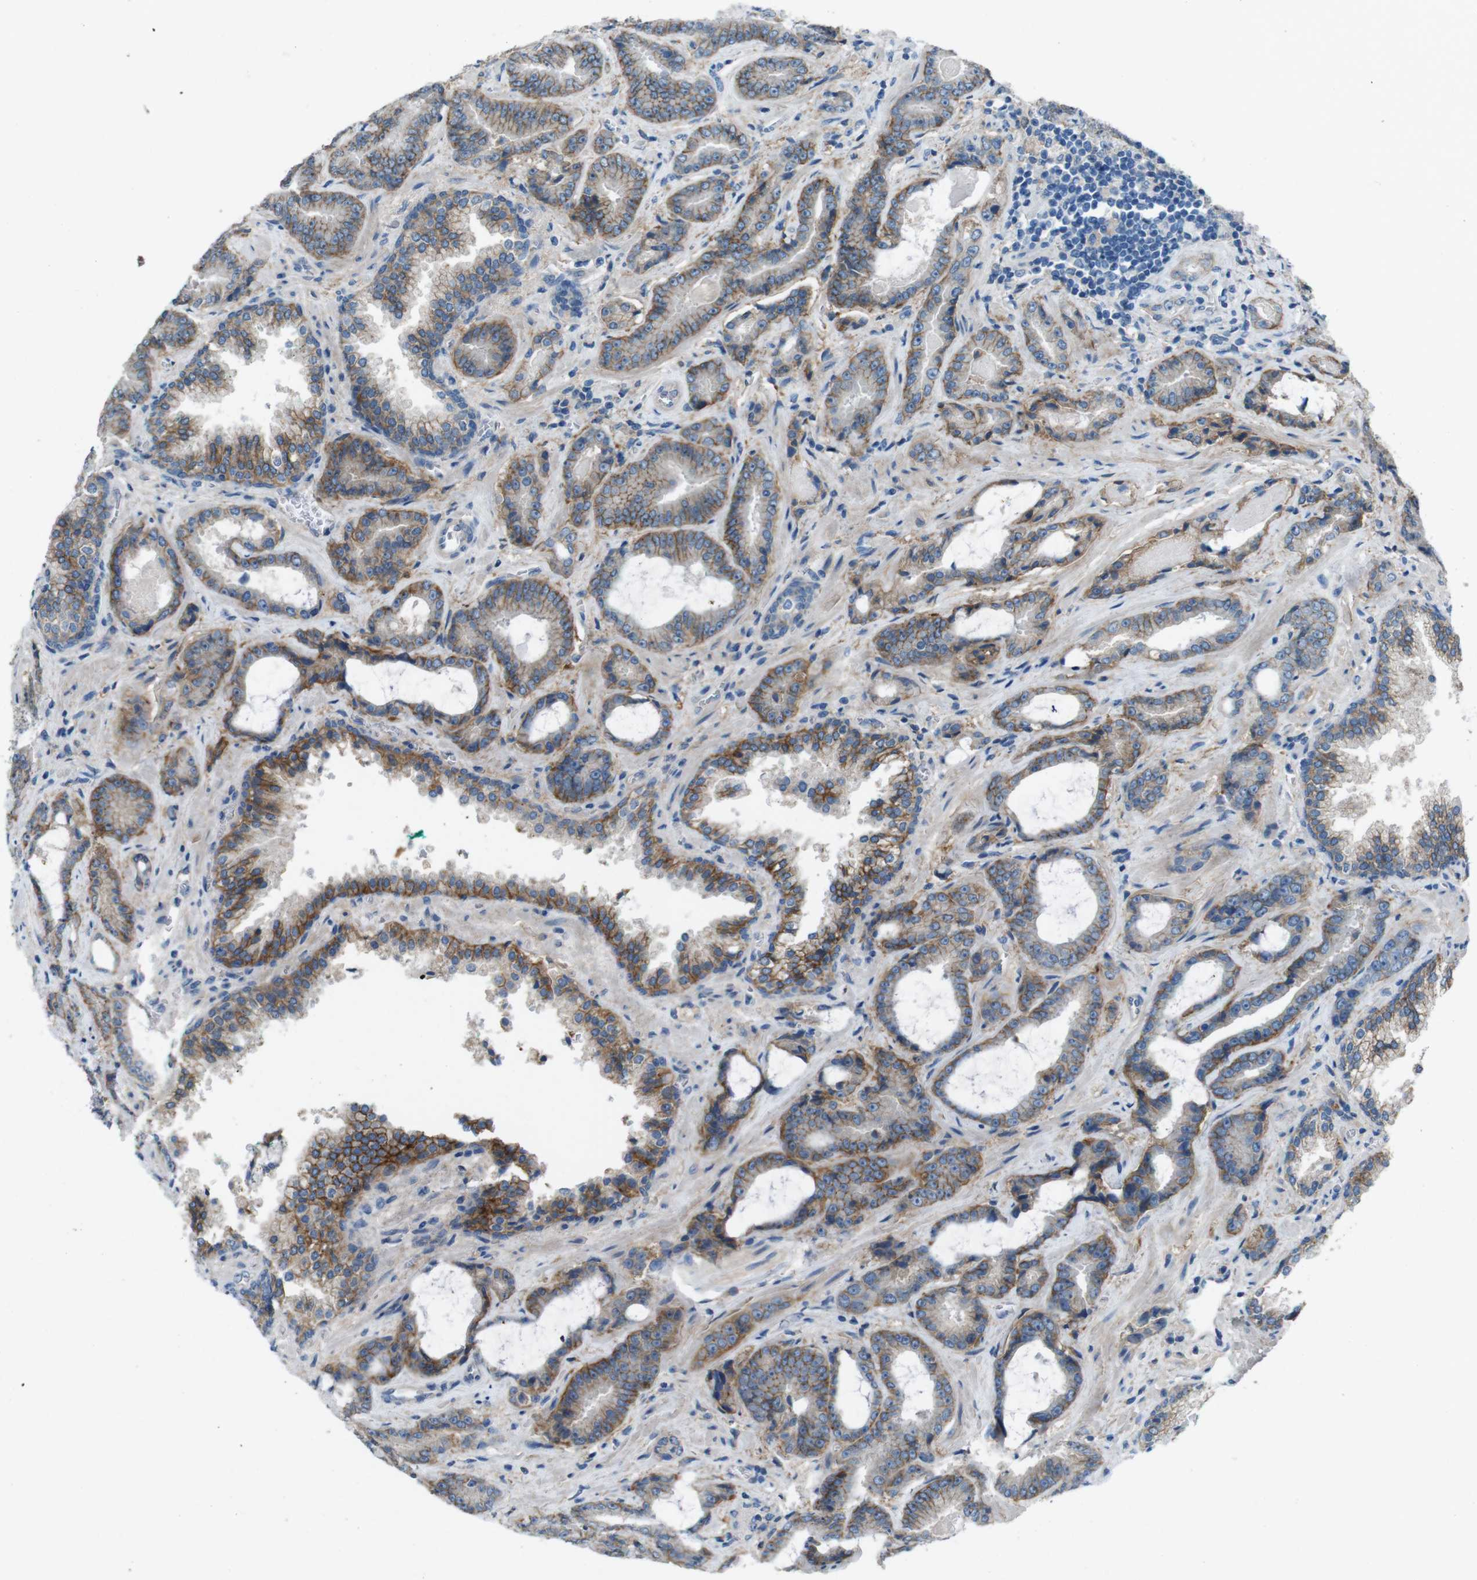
{"staining": {"intensity": "moderate", "quantity": ">75%", "location": "cytoplasmic/membranous"}, "tissue": "prostate cancer", "cell_type": "Tumor cells", "image_type": "cancer", "snomed": [{"axis": "morphology", "description": "Adenocarcinoma, Low grade"}, {"axis": "topography", "description": "Prostate"}], "caption": "Adenocarcinoma (low-grade) (prostate) was stained to show a protein in brown. There is medium levels of moderate cytoplasmic/membranous staining in approximately >75% of tumor cells.", "gene": "PVR", "patient": {"sex": "male", "age": 60}}